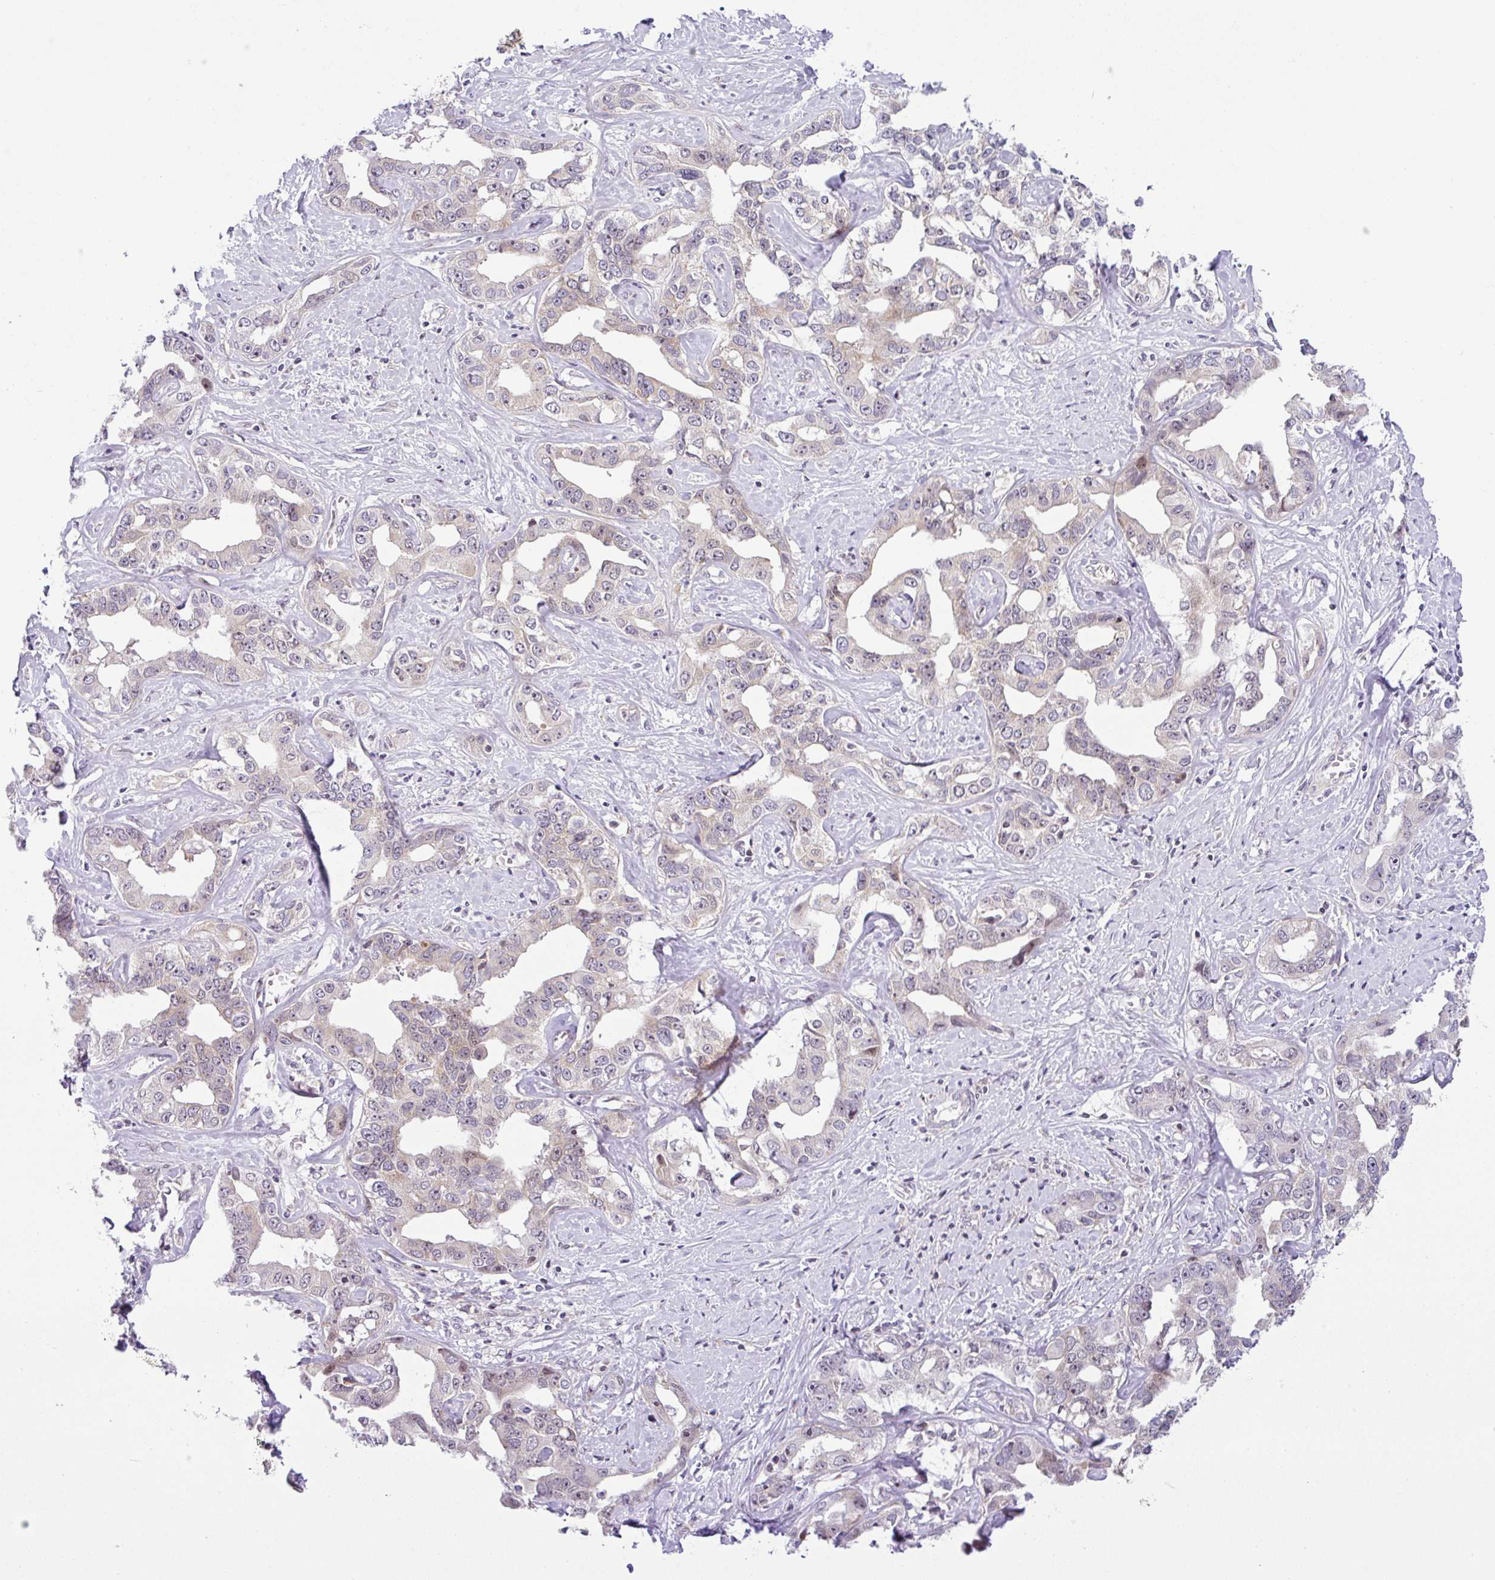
{"staining": {"intensity": "weak", "quantity": "<25%", "location": "nuclear"}, "tissue": "liver cancer", "cell_type": "Tumor cells", "image_type": "cancer", "snomed": [{"axis": "morphology", "description": "Cholangiocarcinoma"}, {"axis": "topography", "description": "Liver"}], "caption": "This is a micrograph of immunohistochemistry staining of cholangiocarcinoma (liver), which shows no staining in tumor cells.", "gene": "NDUFB2", "patient": {"sex": "male", "age": 59}}